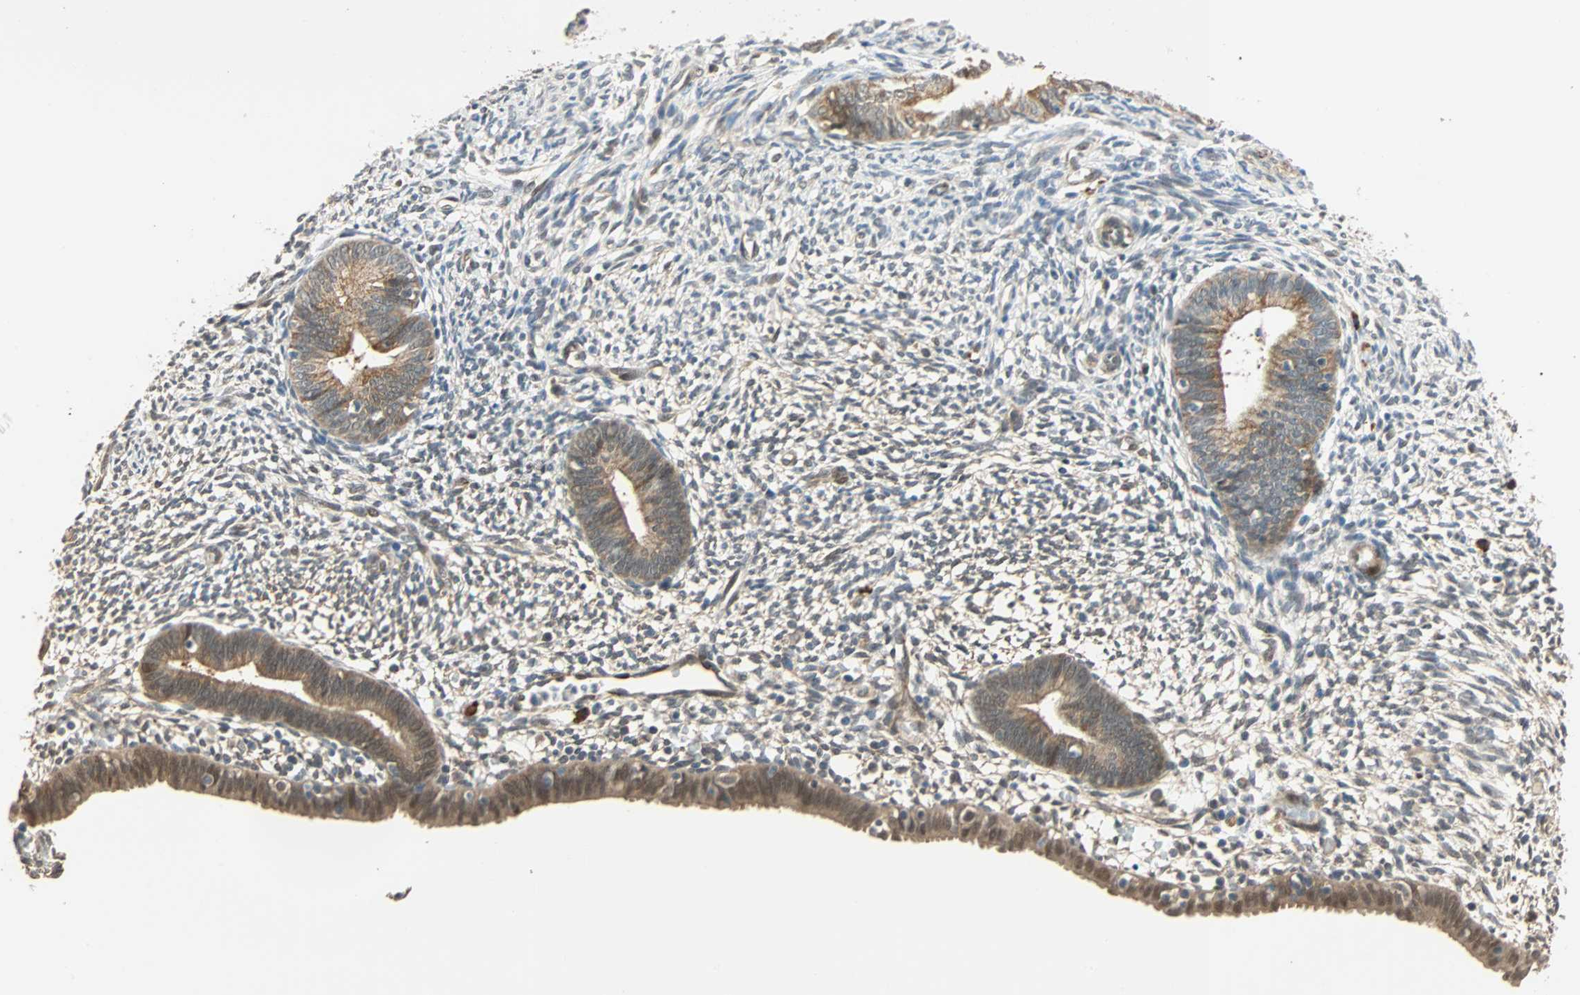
{"staining": {"intensity": "negative", "quantity": "none", "location": "none"}, "tissue": "endometrium", "cell_type": "Cells in endometrial stroma", "image_type": "normal", "snomed": [{"axis": "morphology", "description": "Normal tissue, NOS"}, {"axis": "morphology", "description": "Atrophy, NOS"}, {"axis": "topography", "description": "Uterus"}, {"axis": "topography", "description": "Endometrium"}], "caption": "IHC image of normal human endometrium stained for a protein (brown), which reveals no staining in cells in endometrial stroma.", "gene": "QSER1", "patient": {"sex": "female", "age": 68}}